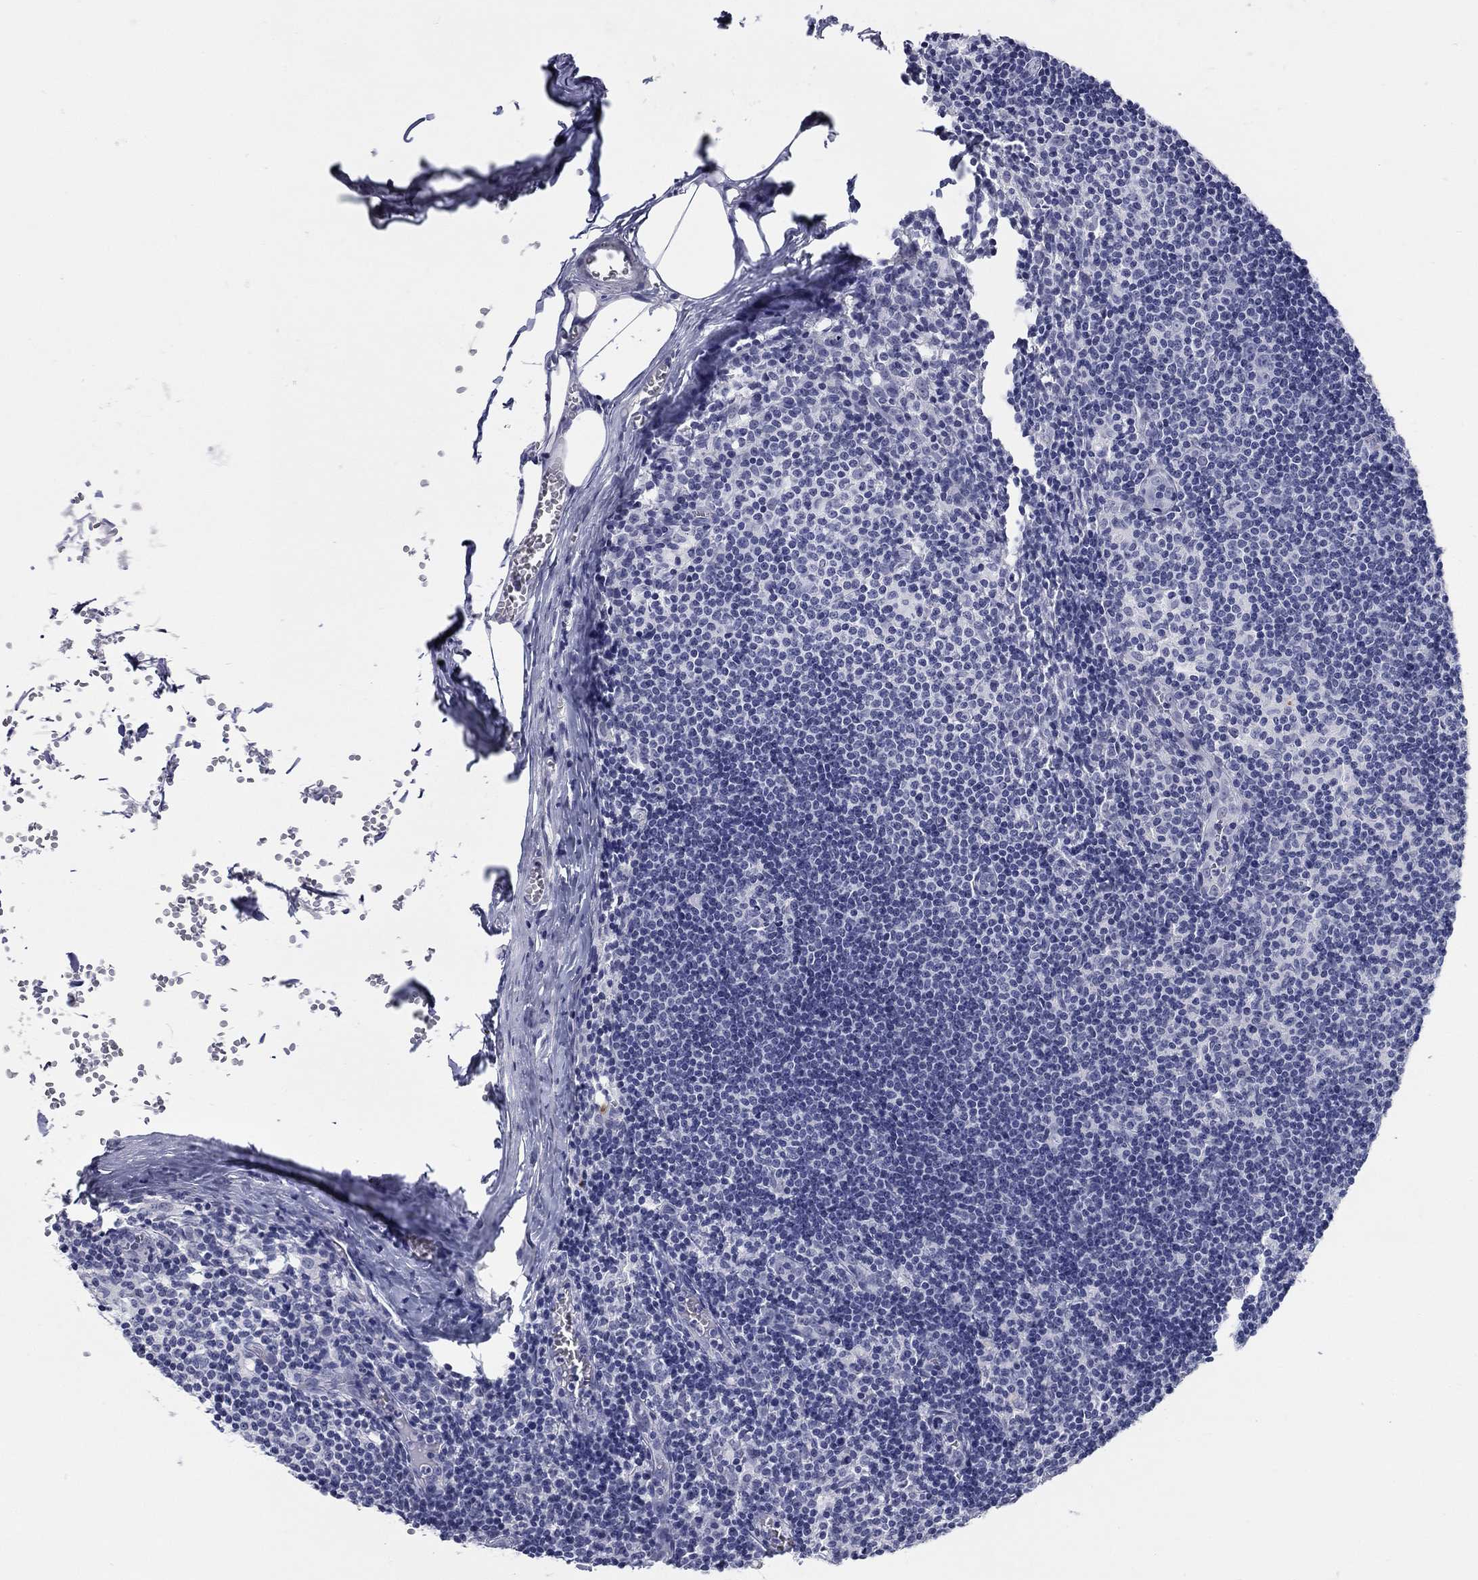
{"staining": {"intensity": "negative", "quantity": "none", "location": "none"}, "tissue": "lymph node", "cell_type": "Germinal center cells", "image_type": "normal", "snomed": [{"axis": "morphology", "description": "Normal tissue, NOS"}, {"axis": "topography", "description": "Lymph node"}], "caption": "There is no significant positivity in germinal center cells of lymph node. The staining was performed using DAB to visualize the protein expression in brown, while the nuclei were stained in blue with hematoxylin (Magnification: 20x).", "gene": "ECEL1", "patient": {"sex": "male", "age": 59}}